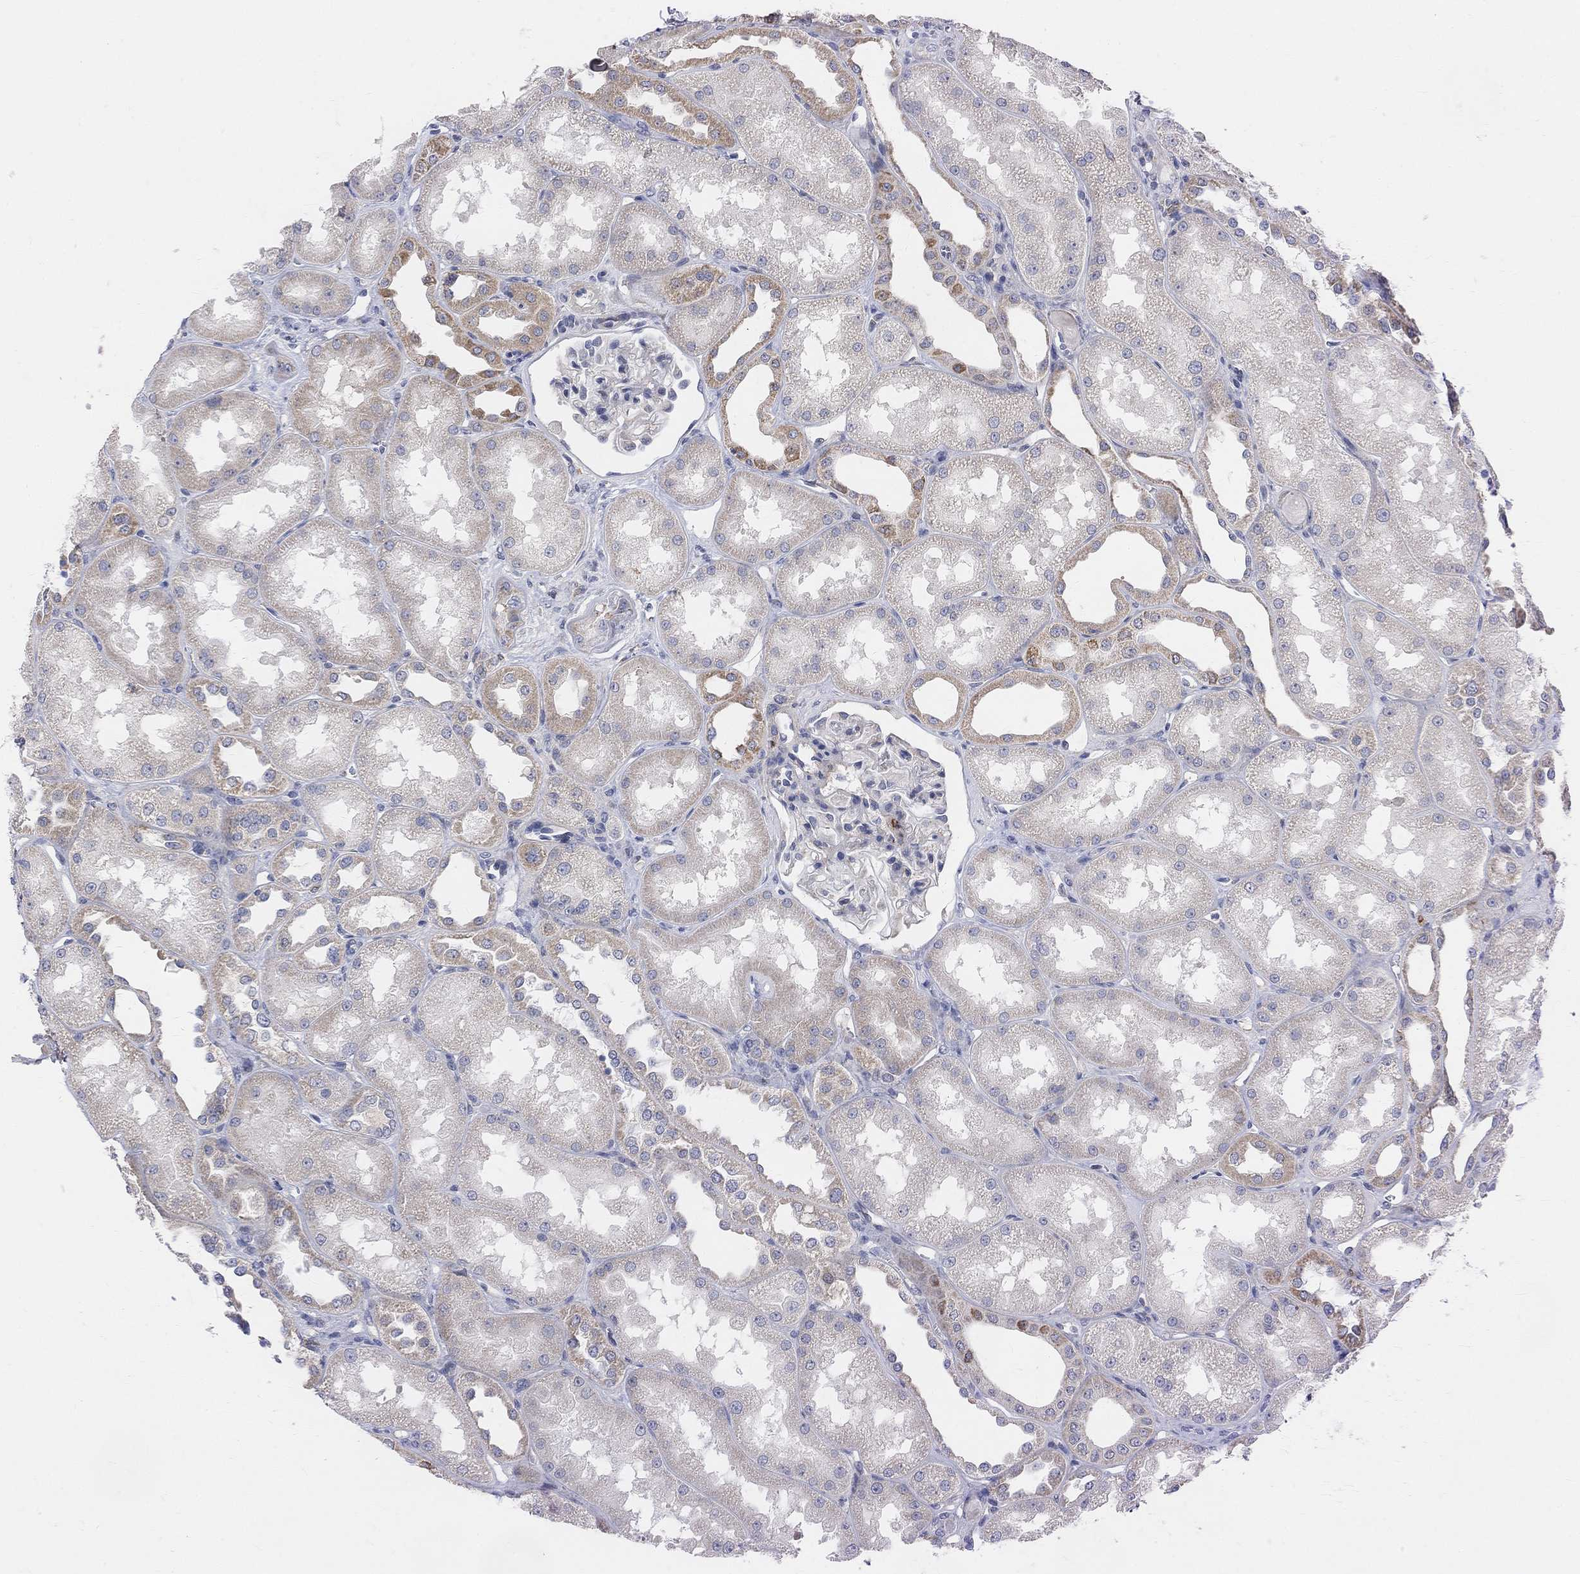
{"staining": {"intensity": "negative", "quantity": "none", "location": "none"}, "tissue": "kidney", "cell_type": "Cells in glomeruli", "image_type": "normal", "snomed": [{"axis": "morphology", "description": "Normal tissue, NOS"}, {"axis": "topography", "description": "Kidney"}], "caption": "DAB immunohistochemical staining of normal human kidney shows no significant staining in cells in glomeruli. Nuclei are stained in blue.", "gene": "HCRTR1", "patient": {"sex": "male", "age": 61}}